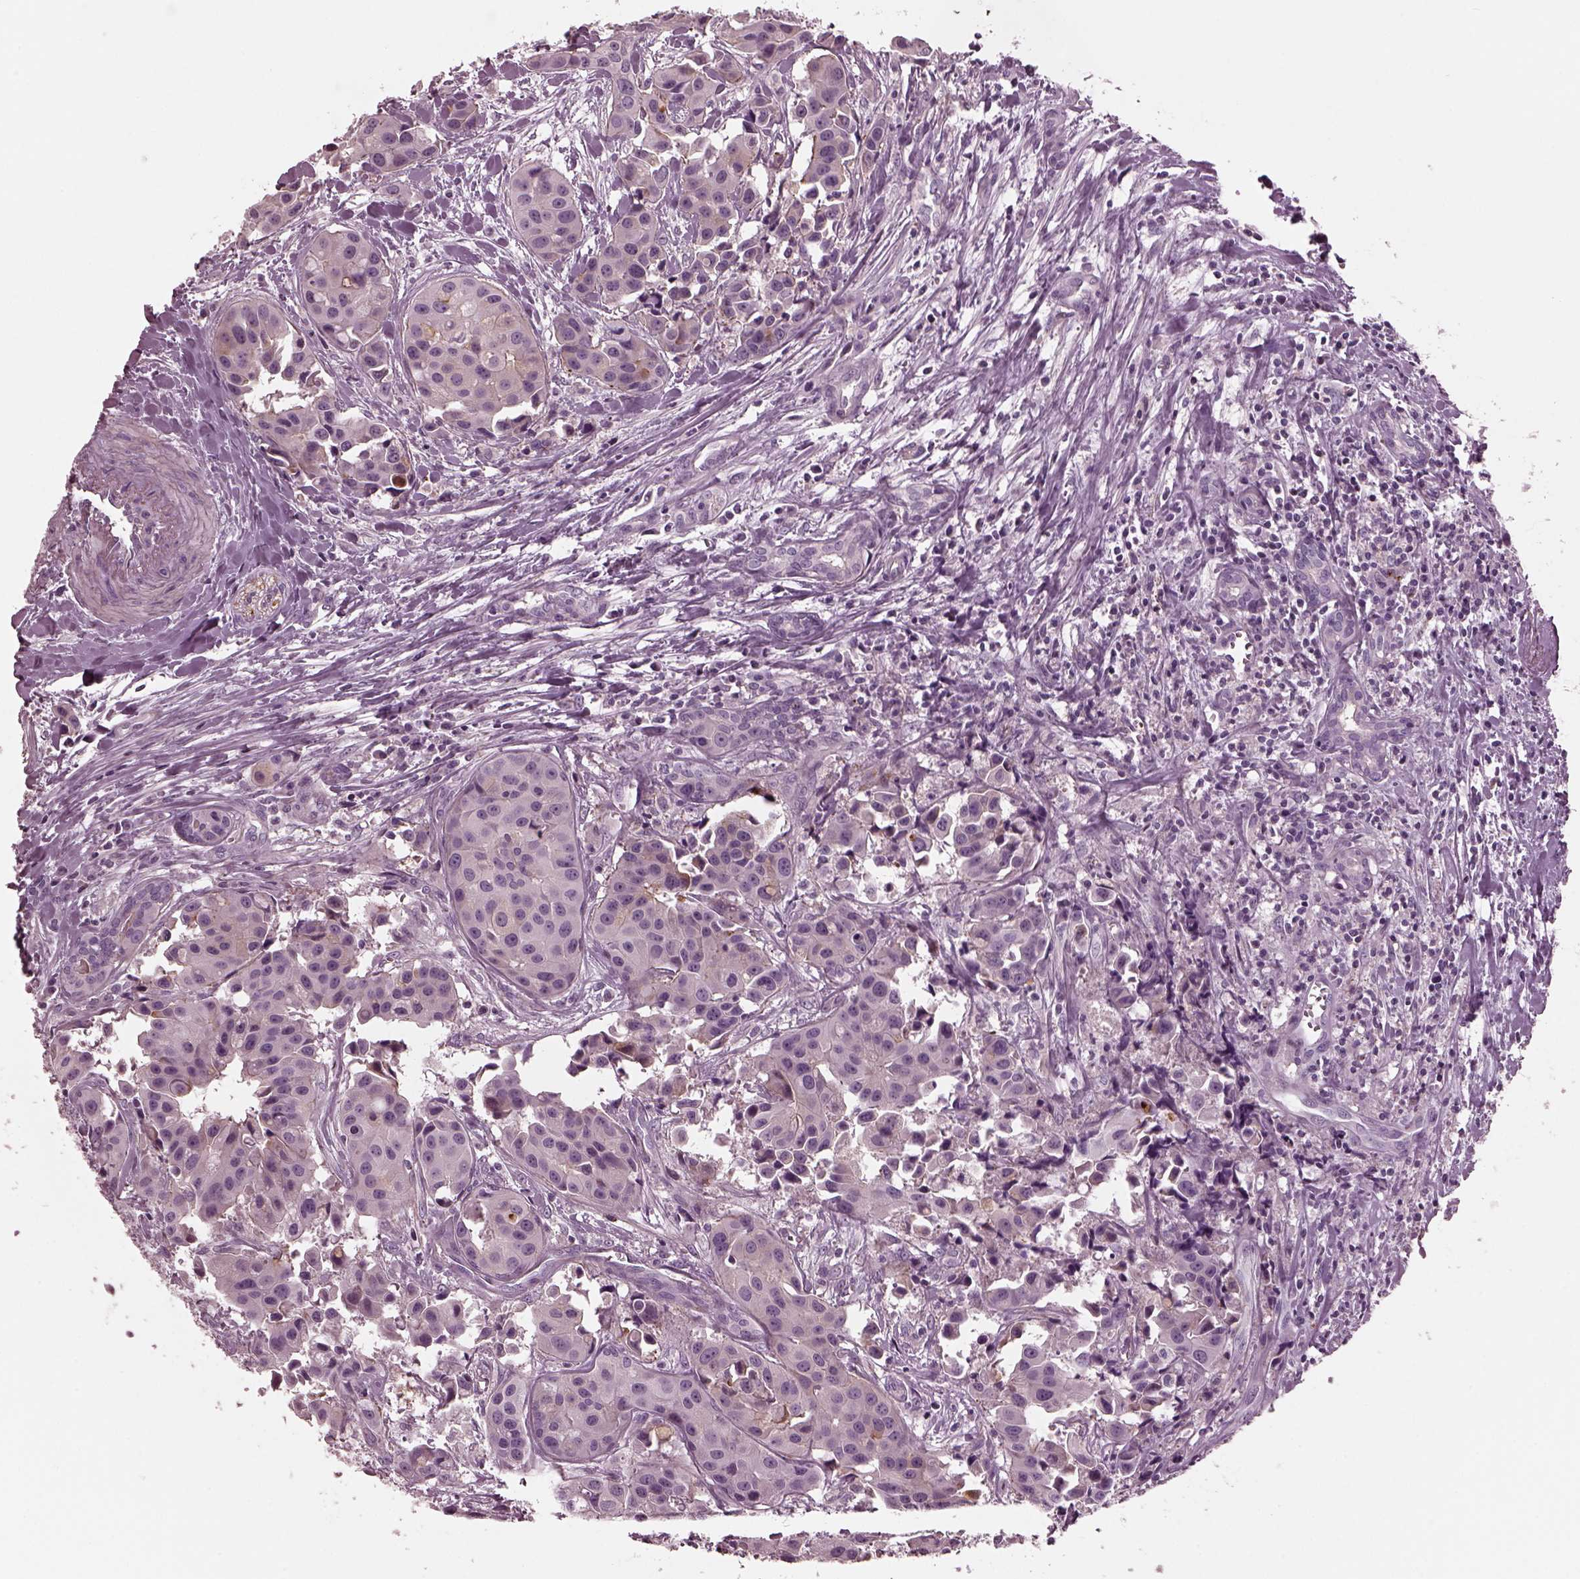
{"staining": {"intensity": "negative", "quantity": "none", "location": "none"}, "tissue": "head and neck cancer", "cell_type": "Tumor cells", "image_type": "cancer", "snomed": [{"axis": "morphology", "description": "Adenocarcinoma, NOS"}, {"axis": "topography", "description": "Head-Neck"}], "caption": "IHC photomicrograph of human head and neck cancer stained for a protein (brown), which displays no expression in tumor cells.", "gene": "GDF11", "patient": {"sex": "male", "age": 76}}